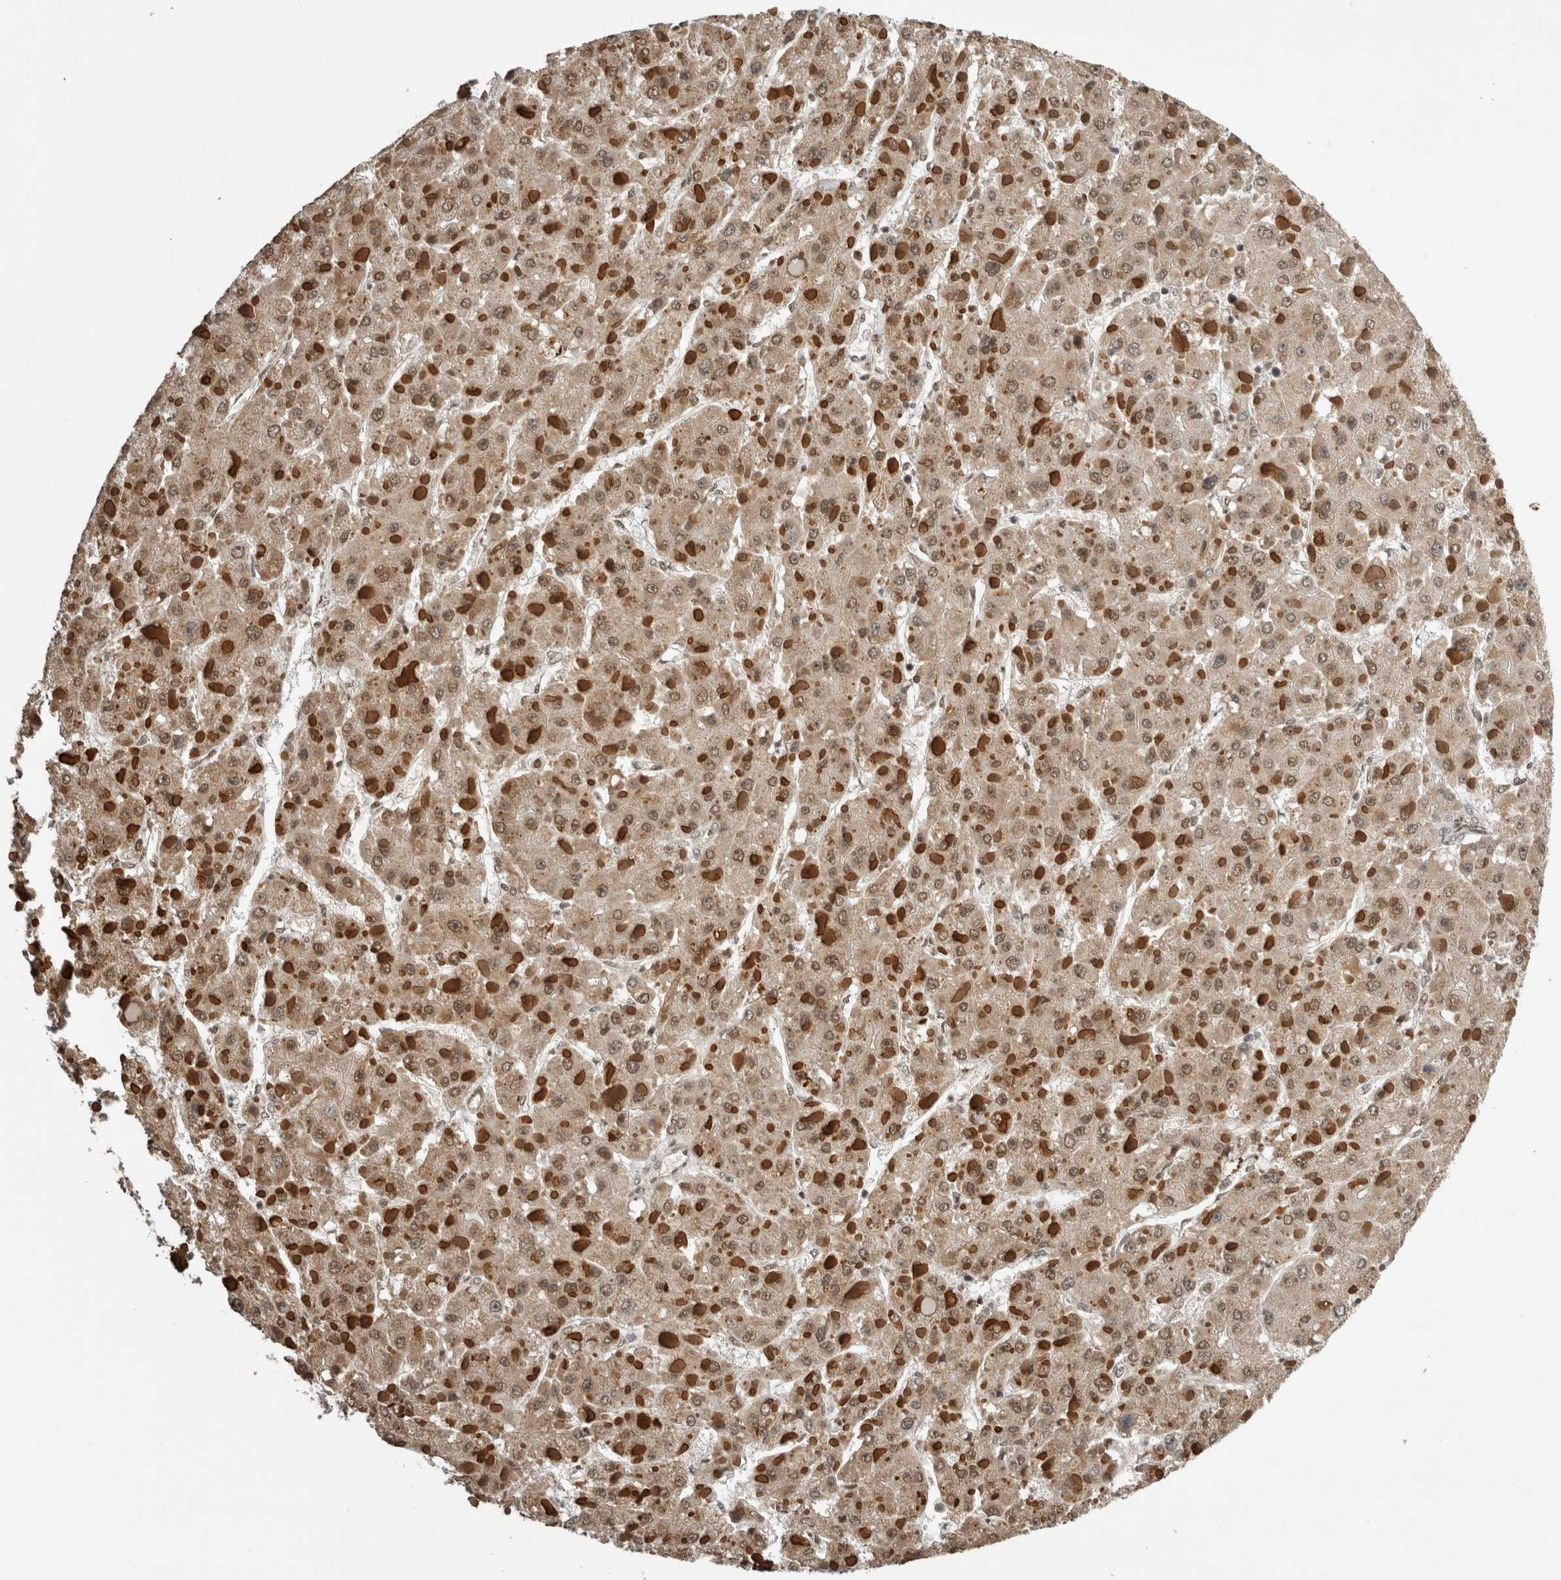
{"staining": {"intensity": "weak", "quantity": ">75%", "location": "cytoplasmic/membranous,nuclear"}, "tissue": "liver cancer", "cell_type": "Tumor cells", "image_type": "cancer", "snomed": [{"axis": "morphology", "description": "Carcinoma, Hepatocellular, NOS"}, {"axis": "topography", "description": "Liver"}], "caption": "This is a micrograph of immunohistochemistry (IHC) staining of liver cancer, which shows weak positivity in the cytoplasmic/membranous and nuclear of tumor cells.", "gene": "CPSF2", "patient": {"sex": "female", "age": 73}}